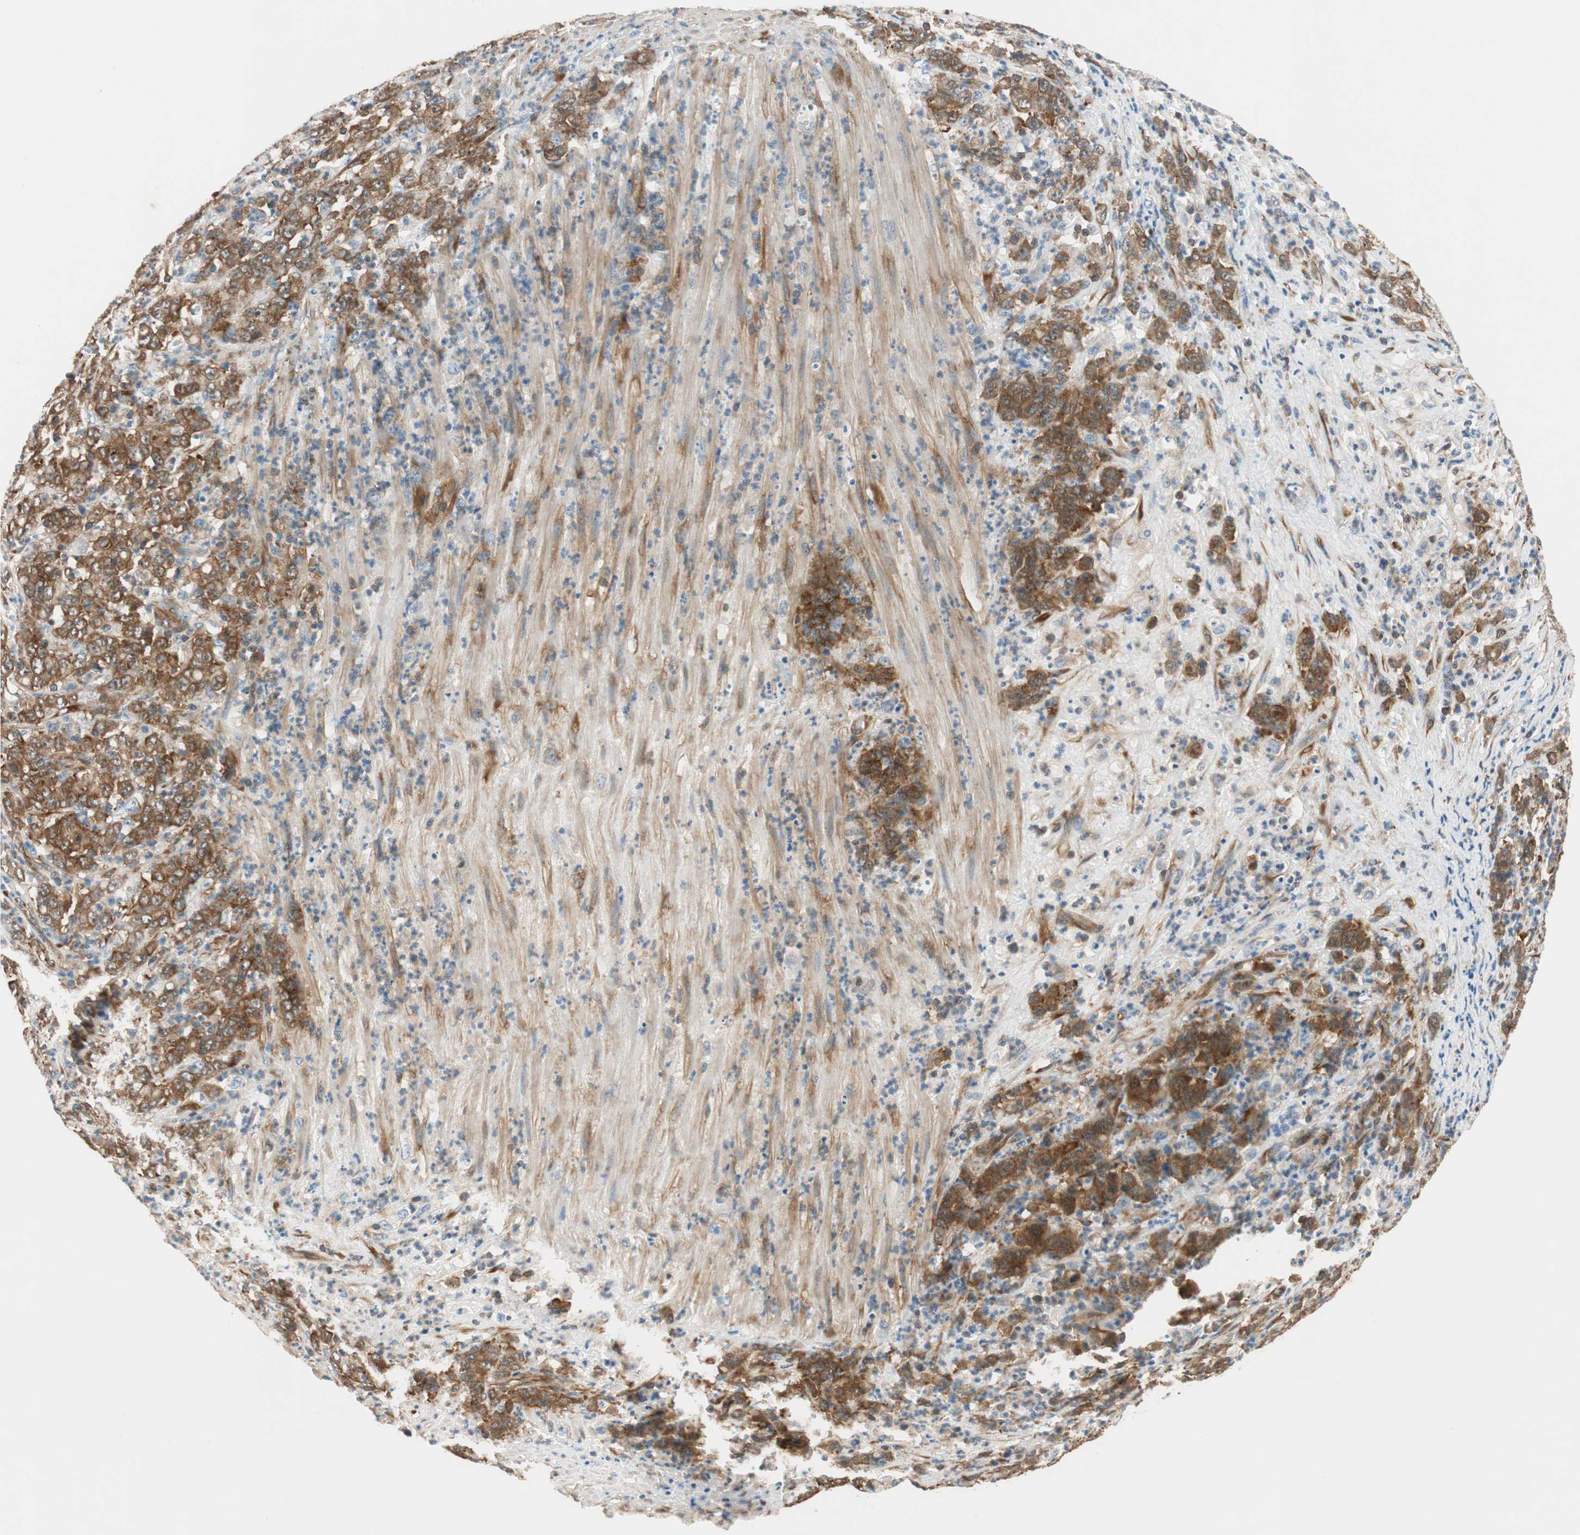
{"staining": {"intensity": "strong", "quantity": ">75%", "location": "cytoplasmic/membranous"}, "tissue": "stomach cancer", "cell_type": "Tumor cells", "image_type": "cancer", "snomed": [{"axis": "morphology", "description": "Adenocarcinoma, NOS"}, {"axis": "topography", "description": "Stomach, lower"}], "caption": "A high-resolution micrograph shows immunohistochemistry (IHC) staining of stomach cancer, which displays strong cytoplasmic/membranous expression in approximately >75% of tumor cells.", "gene": "WASL", "patient": {"sex": "female", "age": 71}}